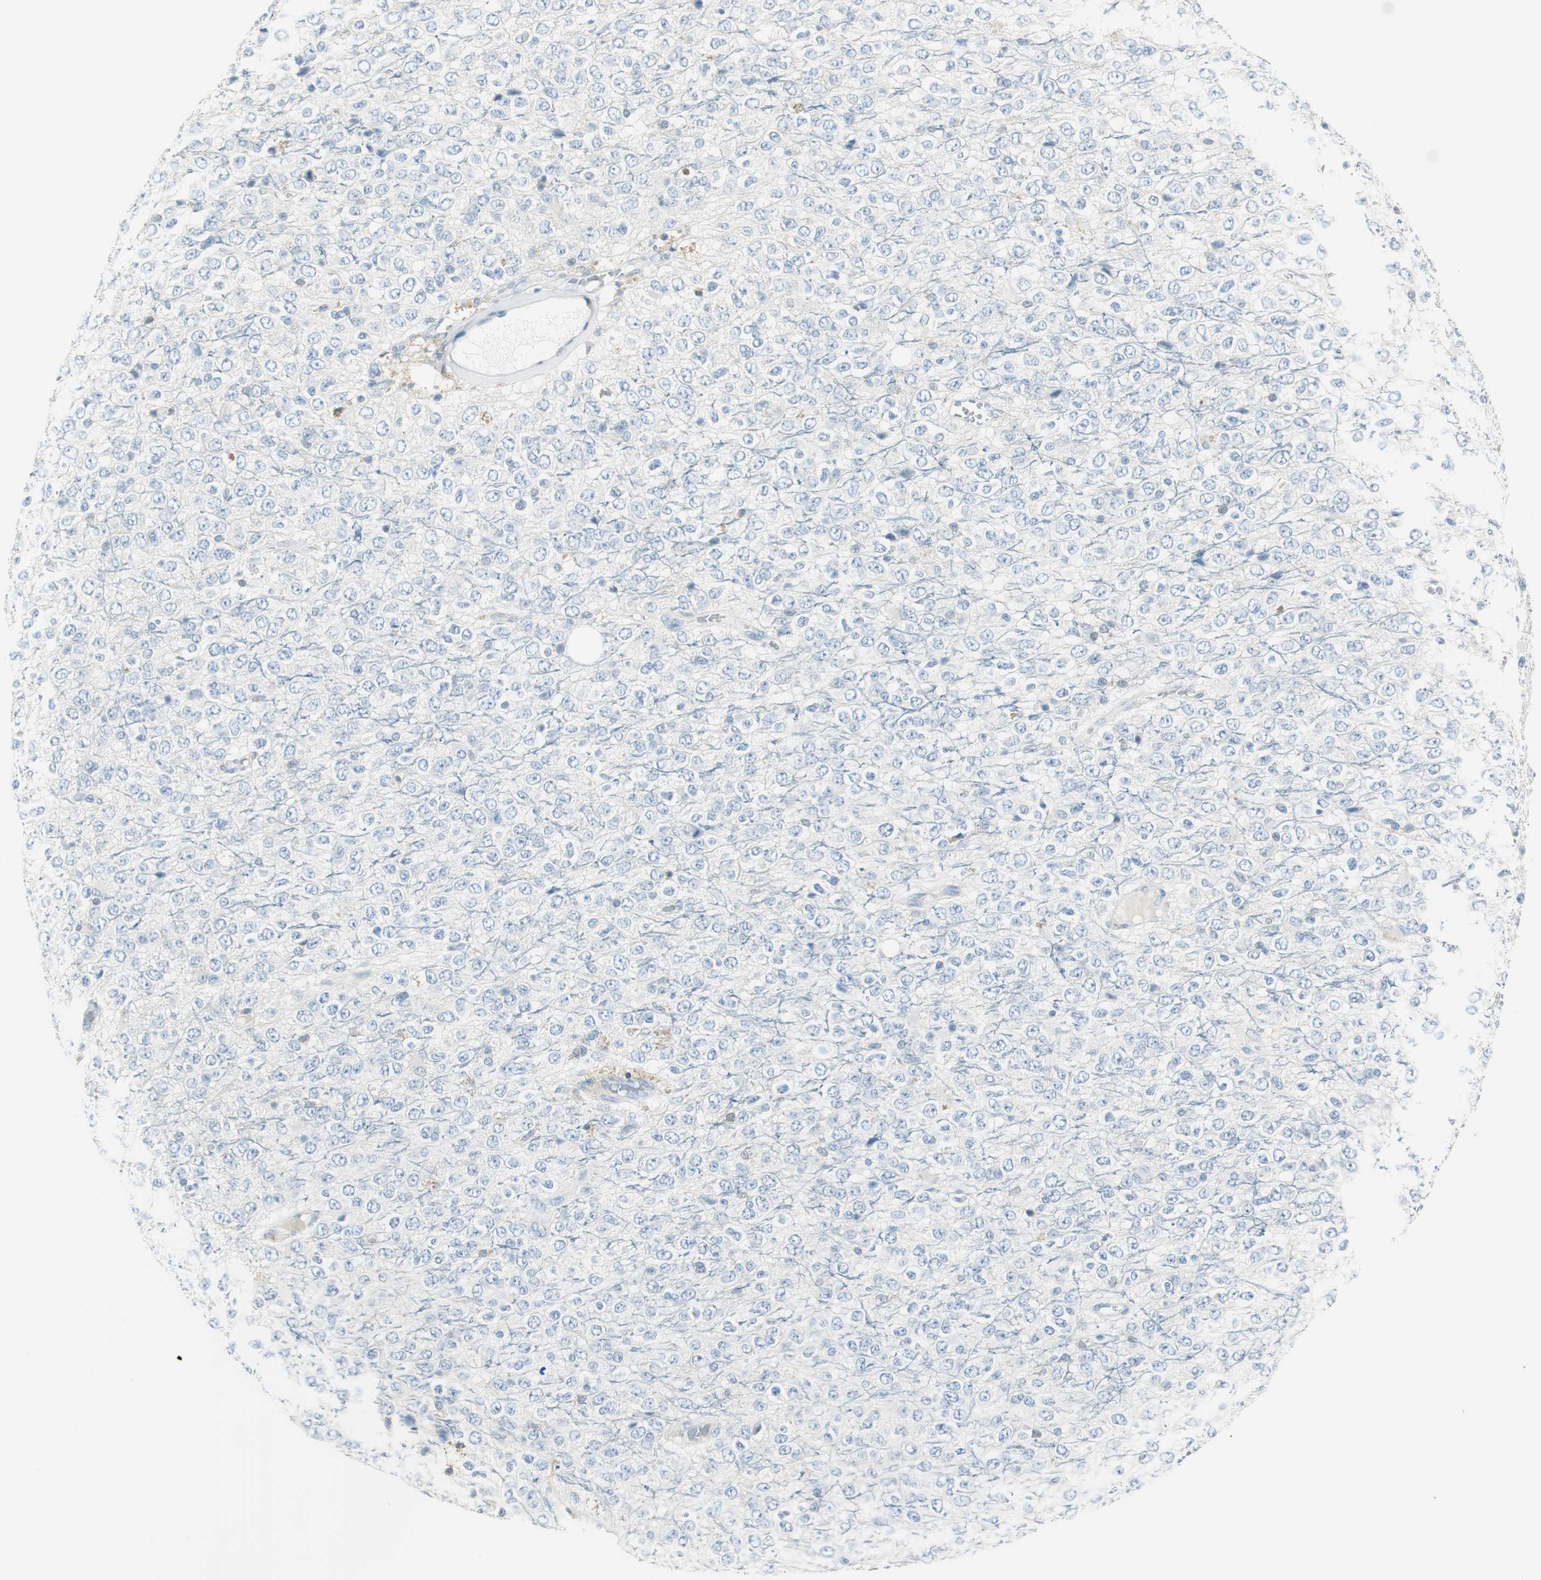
{"staining": {"intensity": "negative", "quantity": "none", "location": "none"}, "tissue": "glioma", "cell_type": "Tumor cells", "image_type": "cancer", "snomed": [{"axis": "morphology", "description": "Glioma, malignant, High grade"}, {"axis": "topography", "description": "pancreas cauda"}], "caption": "Immunohistochemistry histopathology image of human malignant glioma (high-grade) stained for a protein (brown), which displays no staining in tumor cells.", "gene": "MSTO1", "patient": {"sex": "male", "age": 60}}